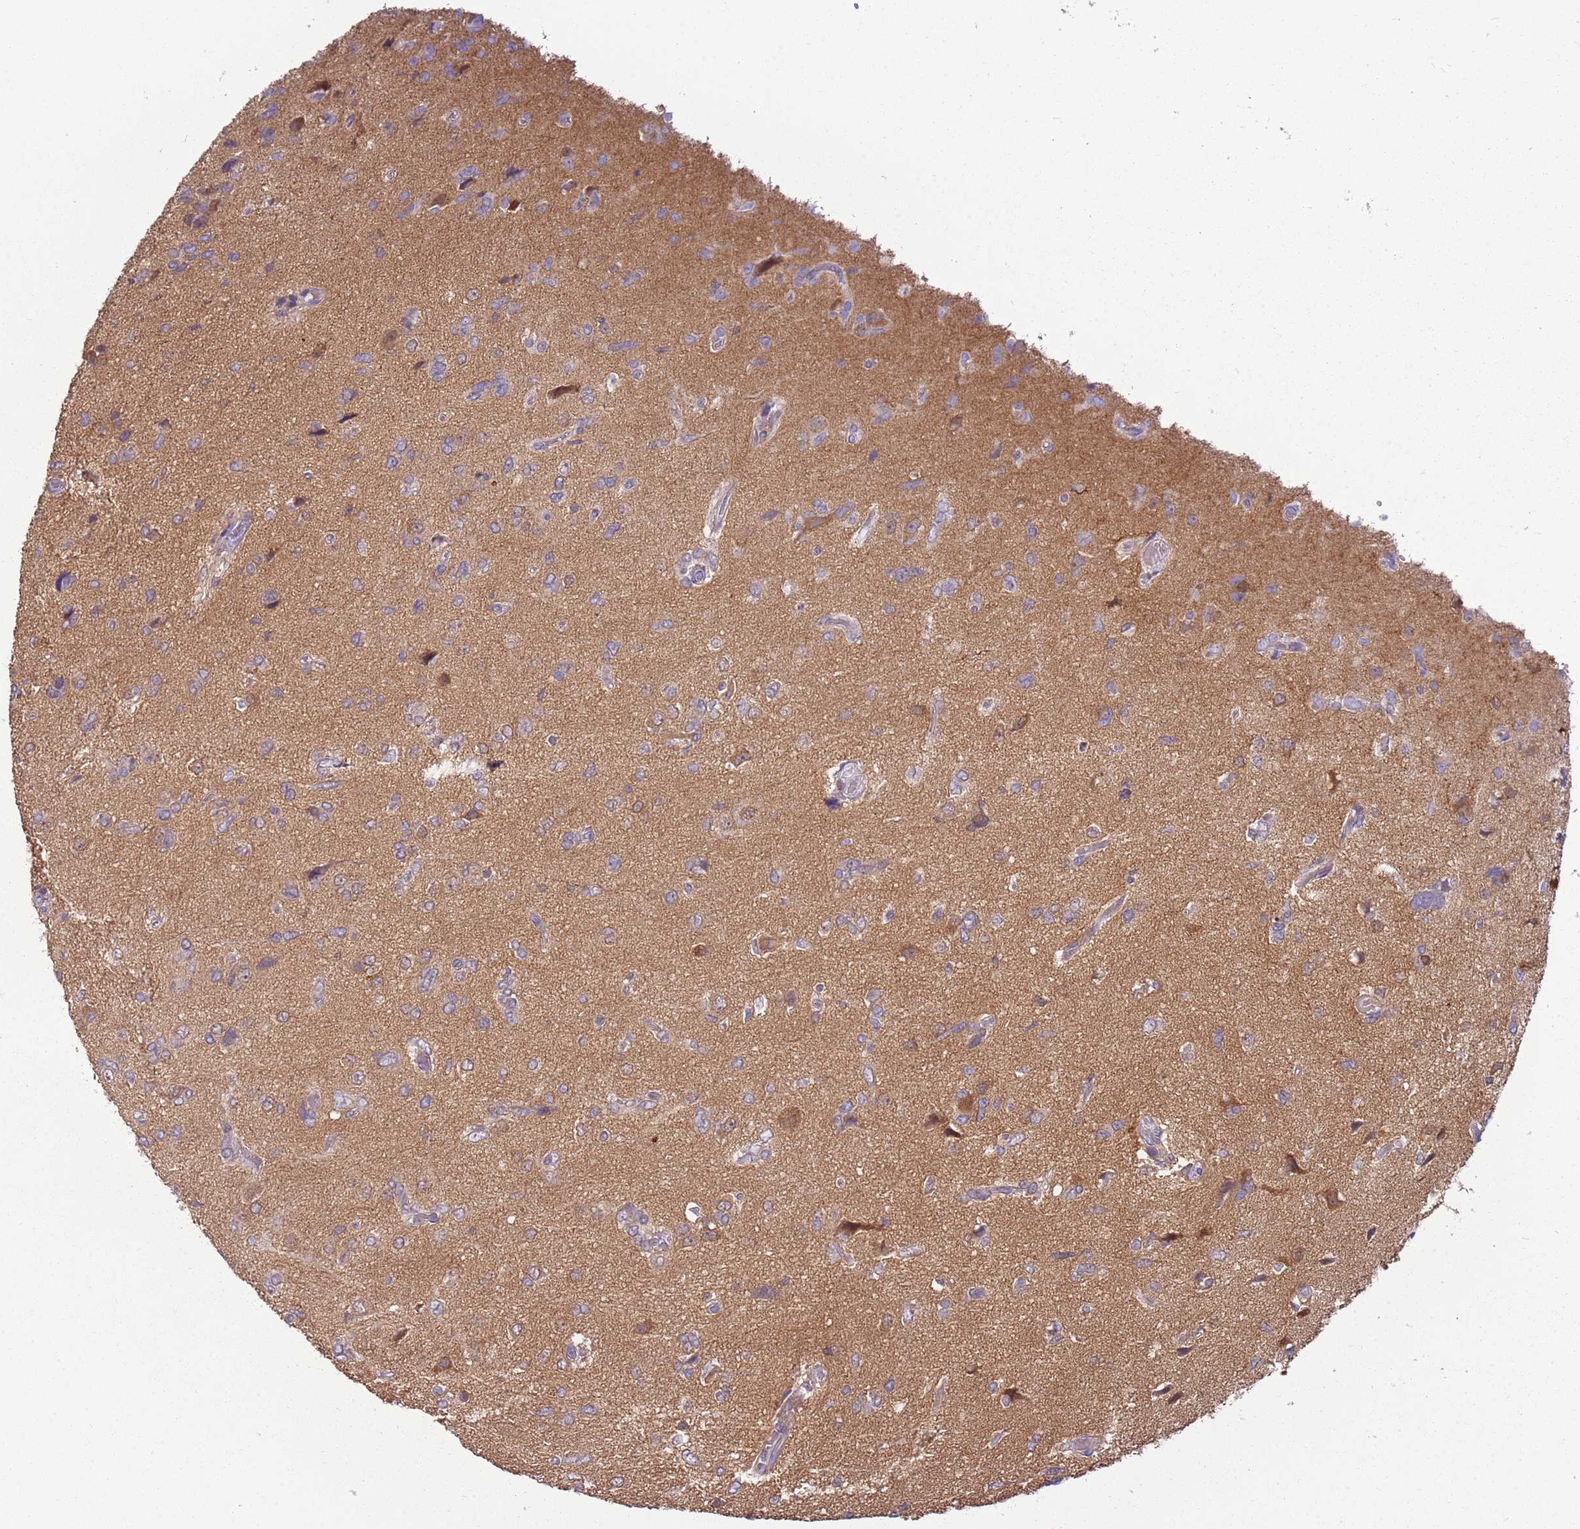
{"staining": {"intensity": "negative", "quantity": "none", "location": "none"}, "tissue": "glioma", "cell_type": "Tumor cells", "image_type": "cancer", "snomed": [{"axis": "morphology", "description": "Glioma, malignant, High grade"}, {"axis": "topography", "description": "Brain"}], "caption": "High power microscopy micrograph of an immunohistochemistry (IHC) image of high-grade glioma (malignant), revealing no significant positivity in tumor cells.", "gene": "ARHGAP5", "patient": {"sex": "female", "age": 59}}